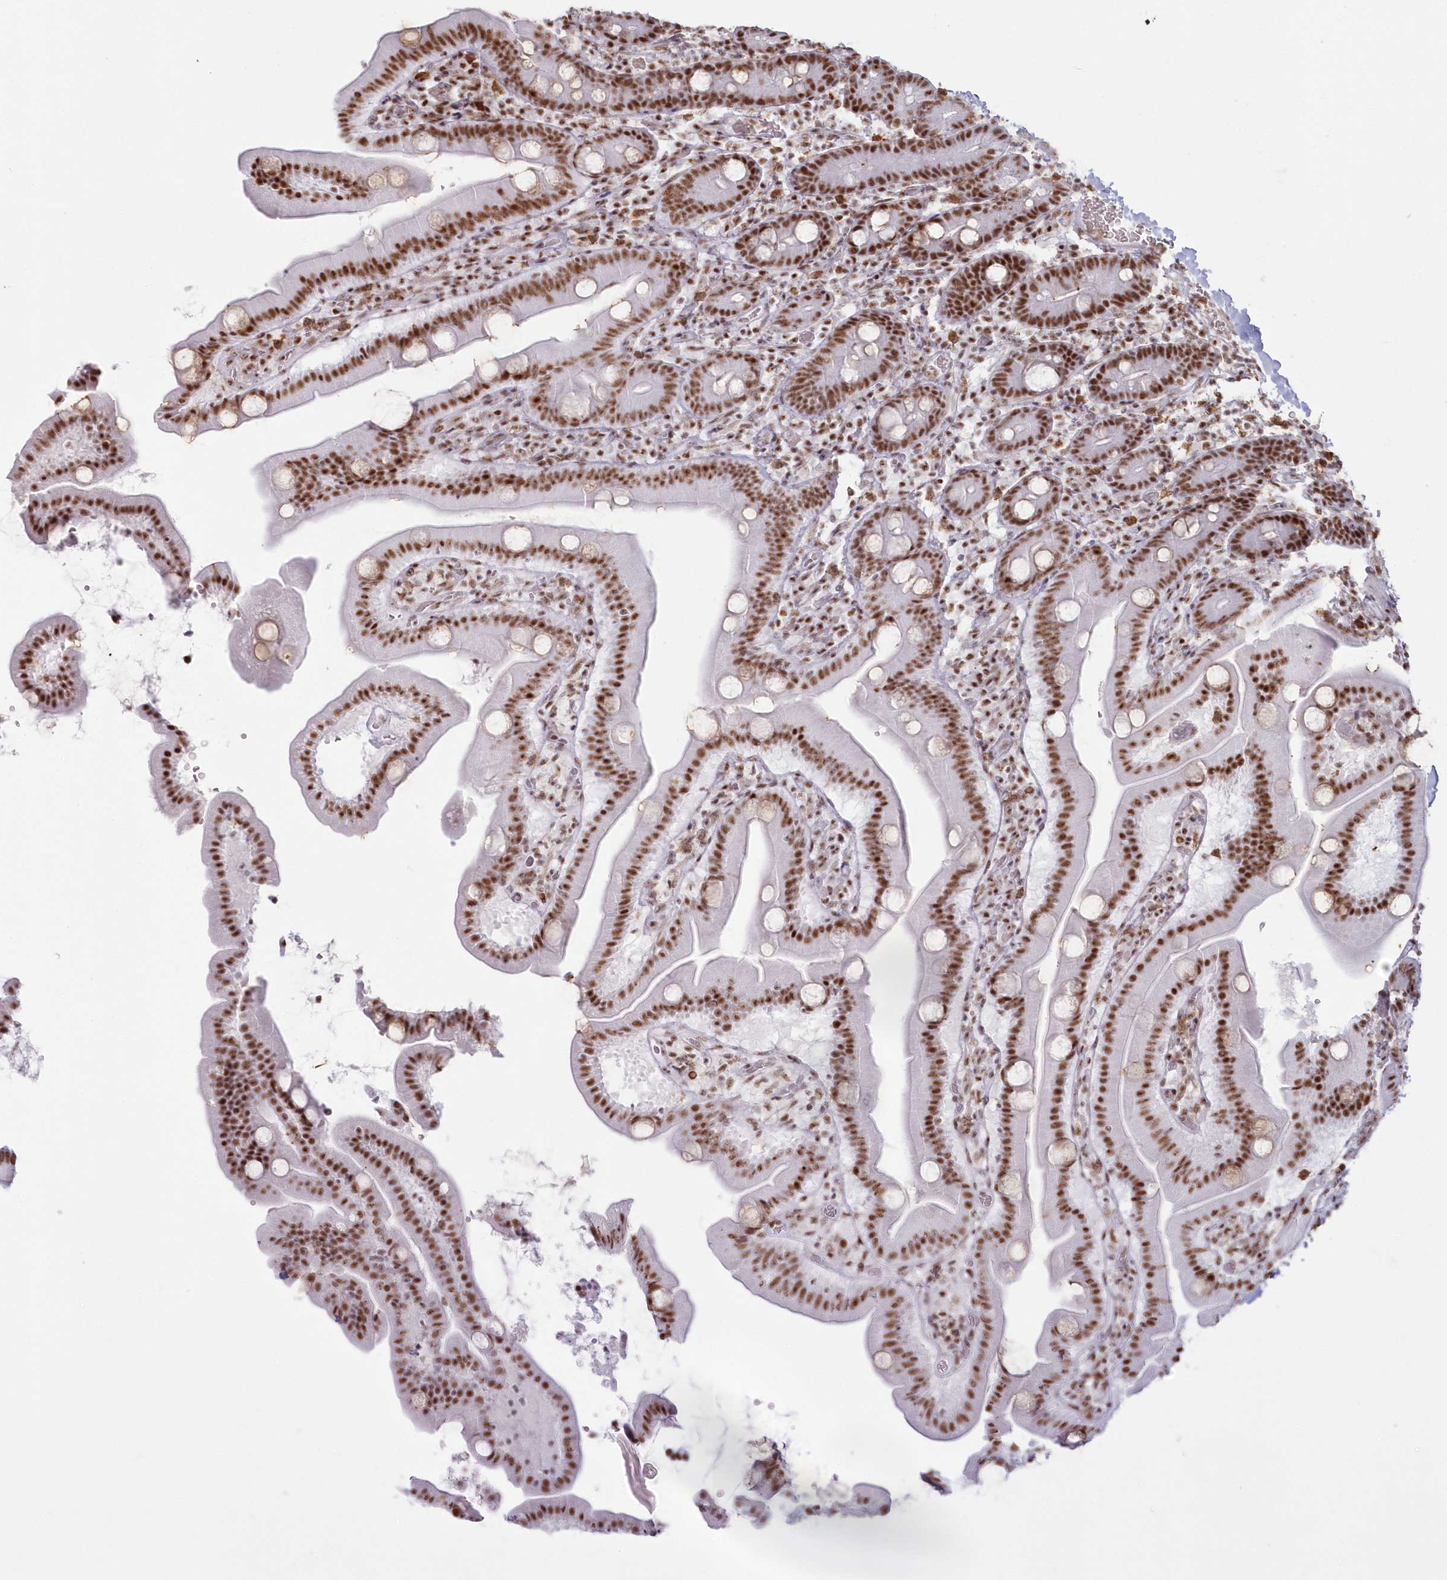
{"staining": {"intensity": "moderate", "quantity": ">75%", "location": "nuclear"}, "tissue": "duodenum", "cell_type": "Glandular cells", "image_type": "normal", "snomed": [{"axis": "morphology", "description": "Normal tissue, NOS"}, {"axis": "topography", "description": "Duodenum"}], "caption": "IHC (DAB) staining of unremarkable duodenum displays moderate nuclear protein expression in approximately >75% of glandular cells.", "gene": "DDX46", "patient": {"sex": "male", "age": 55}}